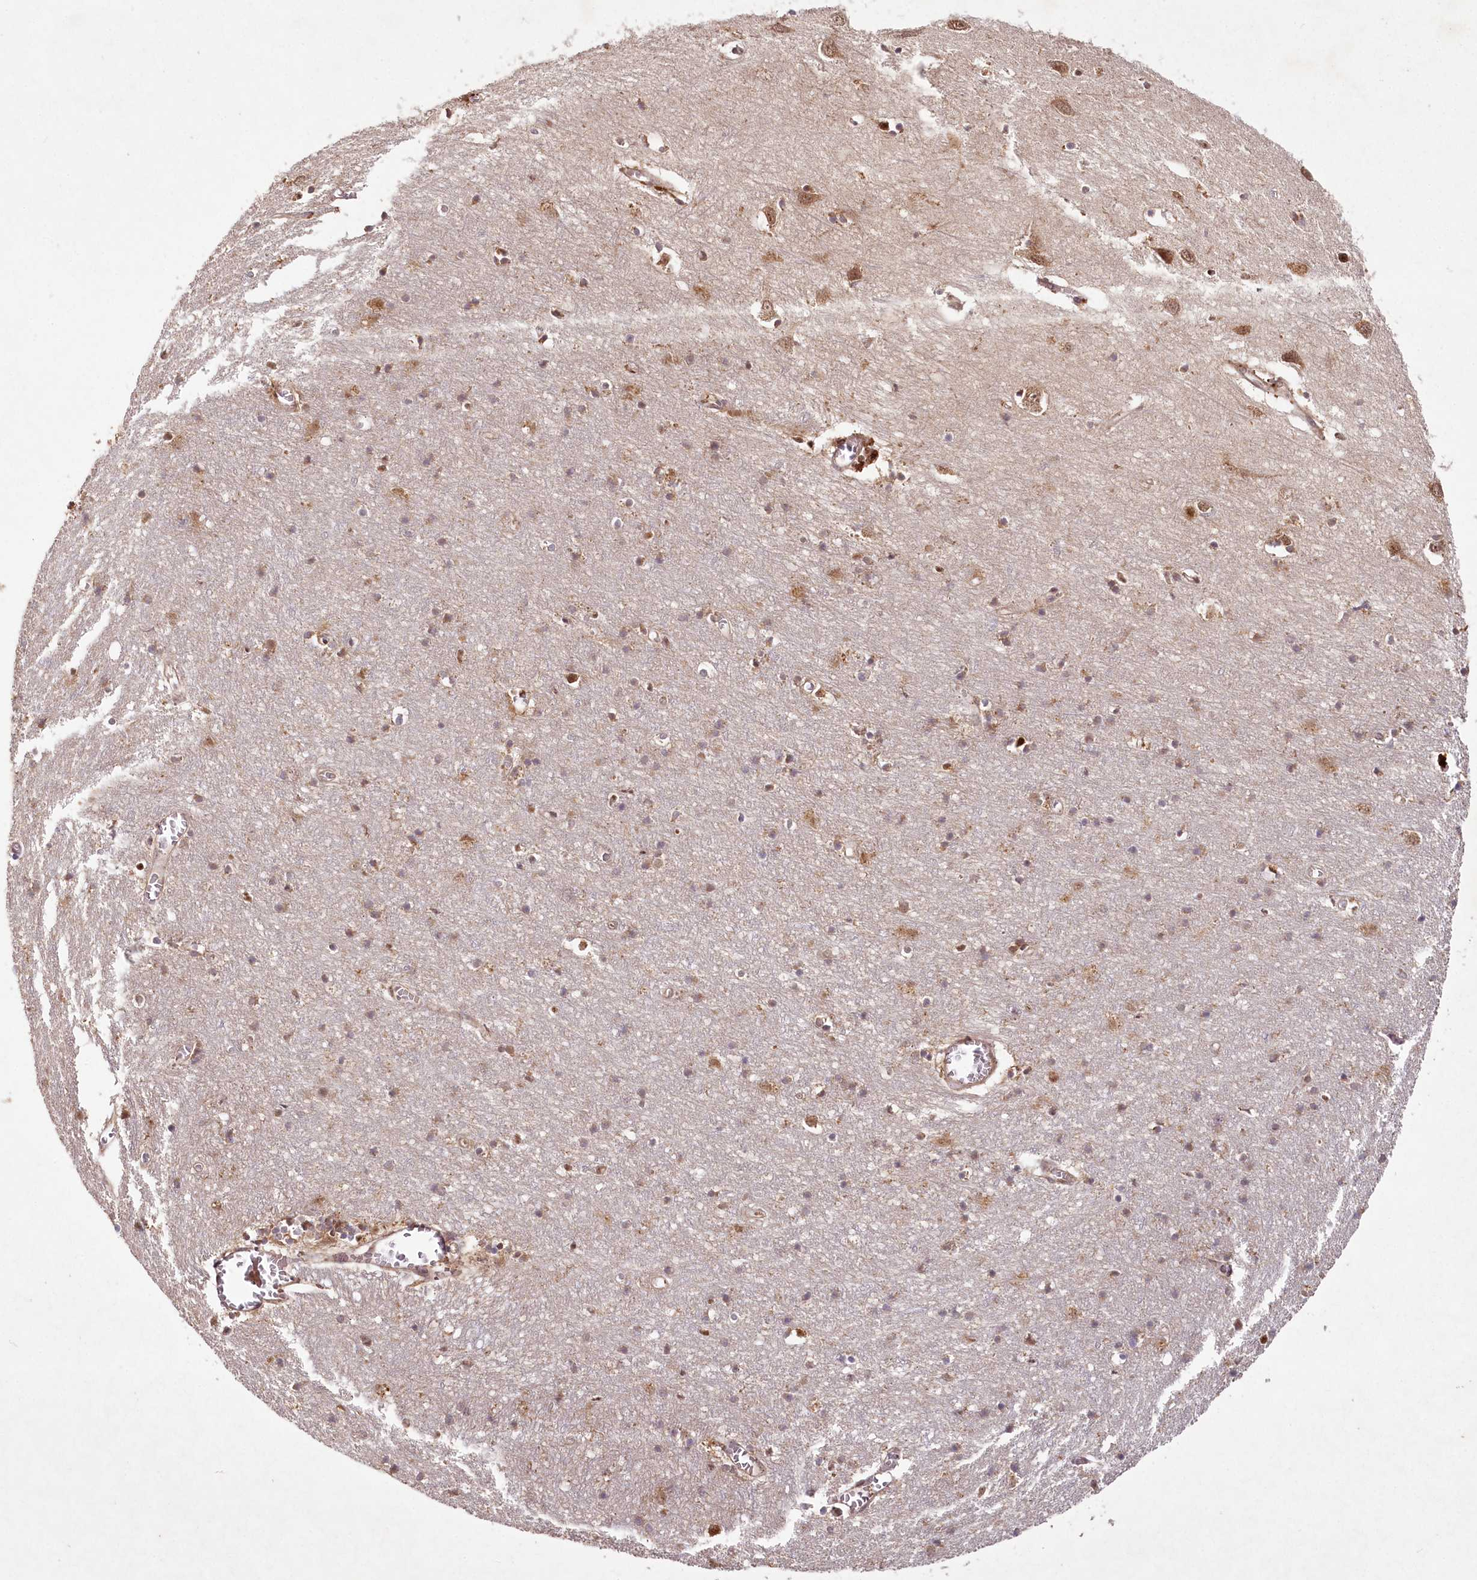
{"staining": {"intensity": "moderate", "quantity": "25%-75%", "location": "cytoplasmic/membranous,nuclear"}, "tissue": "cerebral cortex", "cell_type": "Endothelial cells", "image_type": "normal", "snomed": [{"axis": "morphology", "description": "Normal tissue, NOS"}, {"axis": "topography", "description": "Cerebral cortex"}], "caption": "A medium amount of moderate cytoplasmic/membranous,nuclear staining is present in approximately 25%-75% of endothelial cells in normal cerebral cortex. Ihc stains the protein in brown and the nuclei are stained blue.", "gene": "MICU1", "patient": {"sex": "female", "age": 64}}